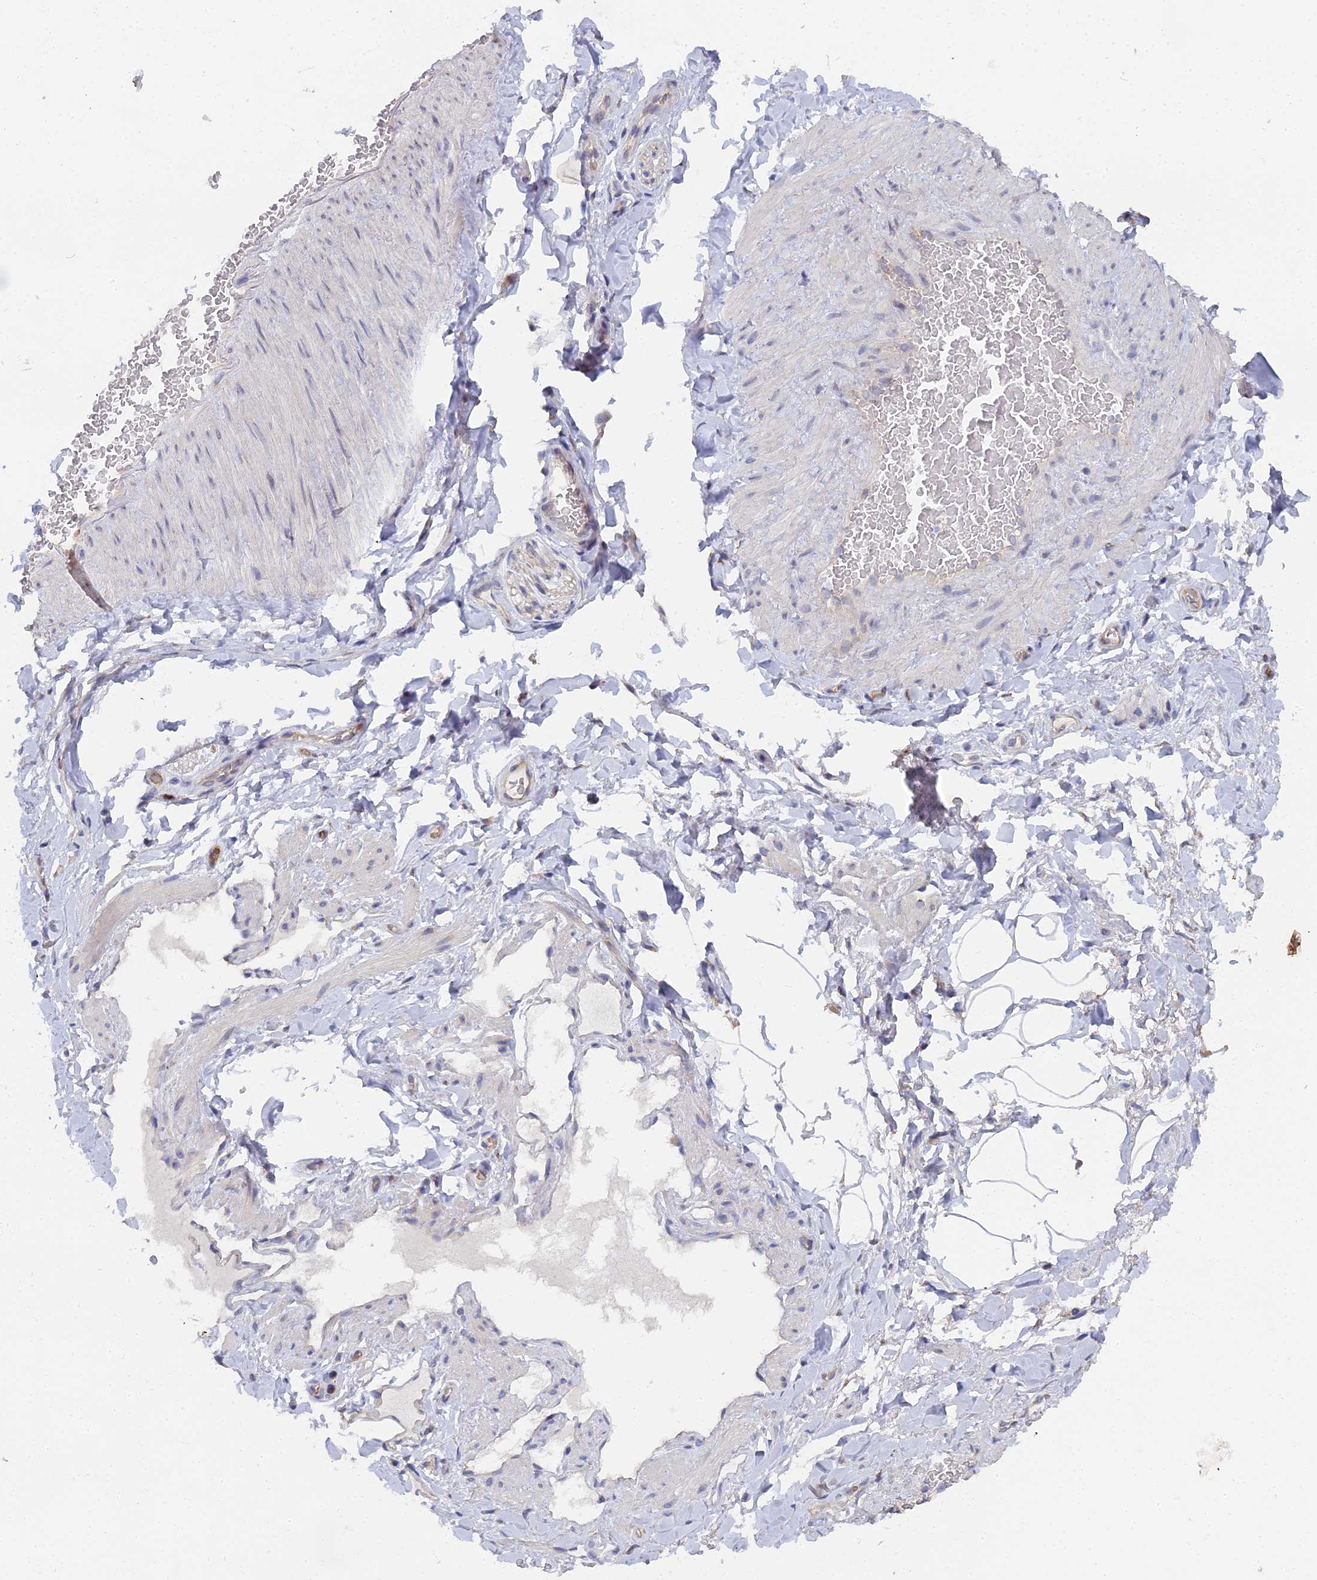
{"staining": {"intensity": "negative", "quantity": "none", "location": "none"}, "tissue": "adipose tissue", "cell_type": "Adipocytes", "image_type": "normal", "snomed": [{"axis": "morphology", "description": "Normal tissue, NOS"}, {"axis": "topography", "description": "Soft tissue"}, {"axis": "topography", "description": "Vascular tissue"}], "caption": "An immunohistochemistry micrograph of normal adipose tissue is shown. There is no staining in adipocytes of adipose tissue.", "gene": "RDX", "patient": {"sex": "male", "age": 54}}